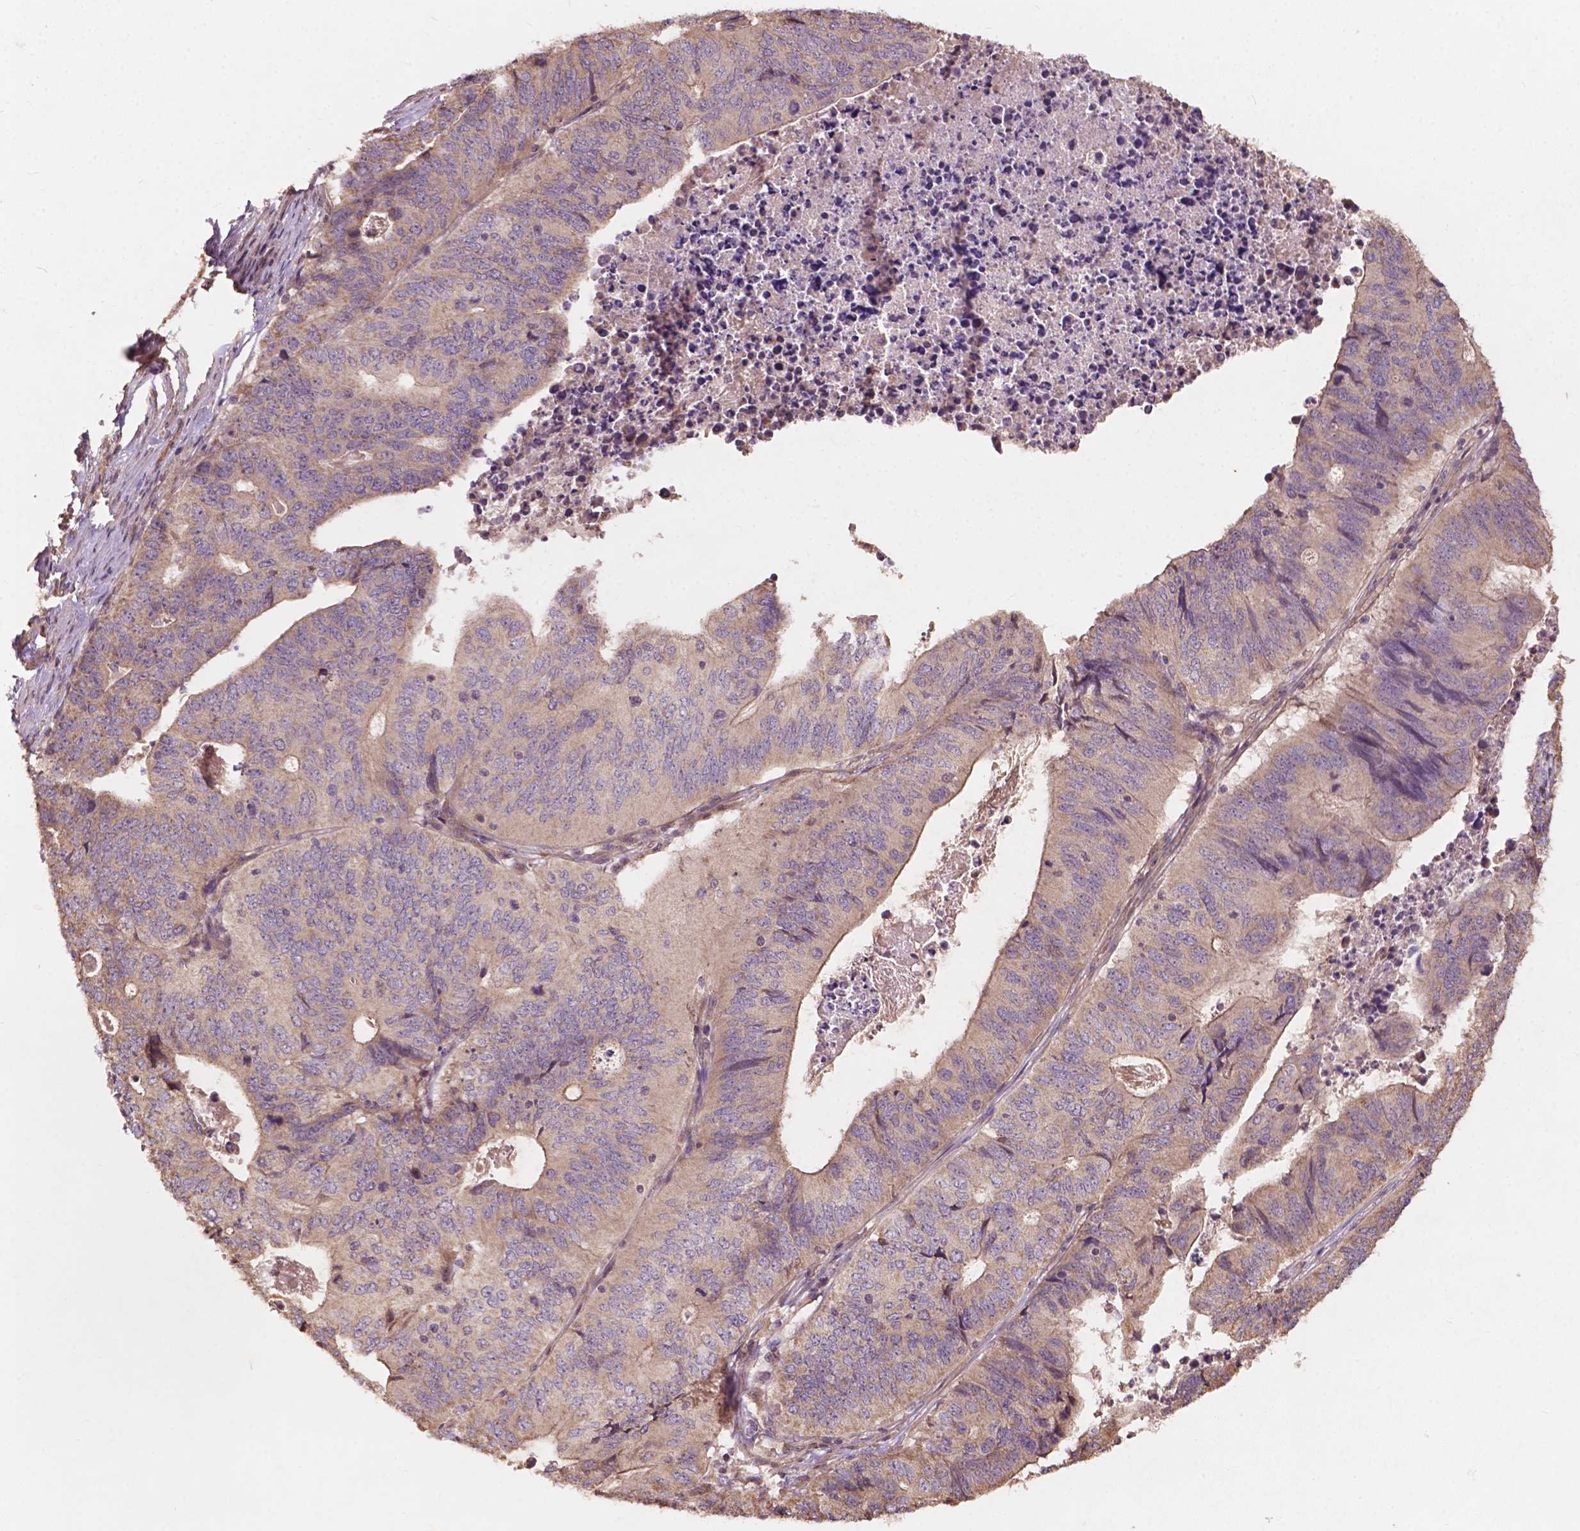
{"staining": {"intensity": "weak", "quantity": "25%-75%", "location": "cytoplasmic/membranous"}, "tissue": "stomach cancer", "cell_type": "Tumor cells", "image_type": "cancer", "snomed": [{"axis": "morphology", "description": "Adenocarcinoma, NOS"}, {"axis": "topography", "description": "Stomach, upper"}], "caption": "A photomicrograph showing weak cytoplasmic/membranous expression in approximately 25%-75% of tumor cells in stomach cancer, as visualized by brown immunohistochemical staining.", "gene": "CDC42BPA", "patient": {"sex": "female", "age": 67}}